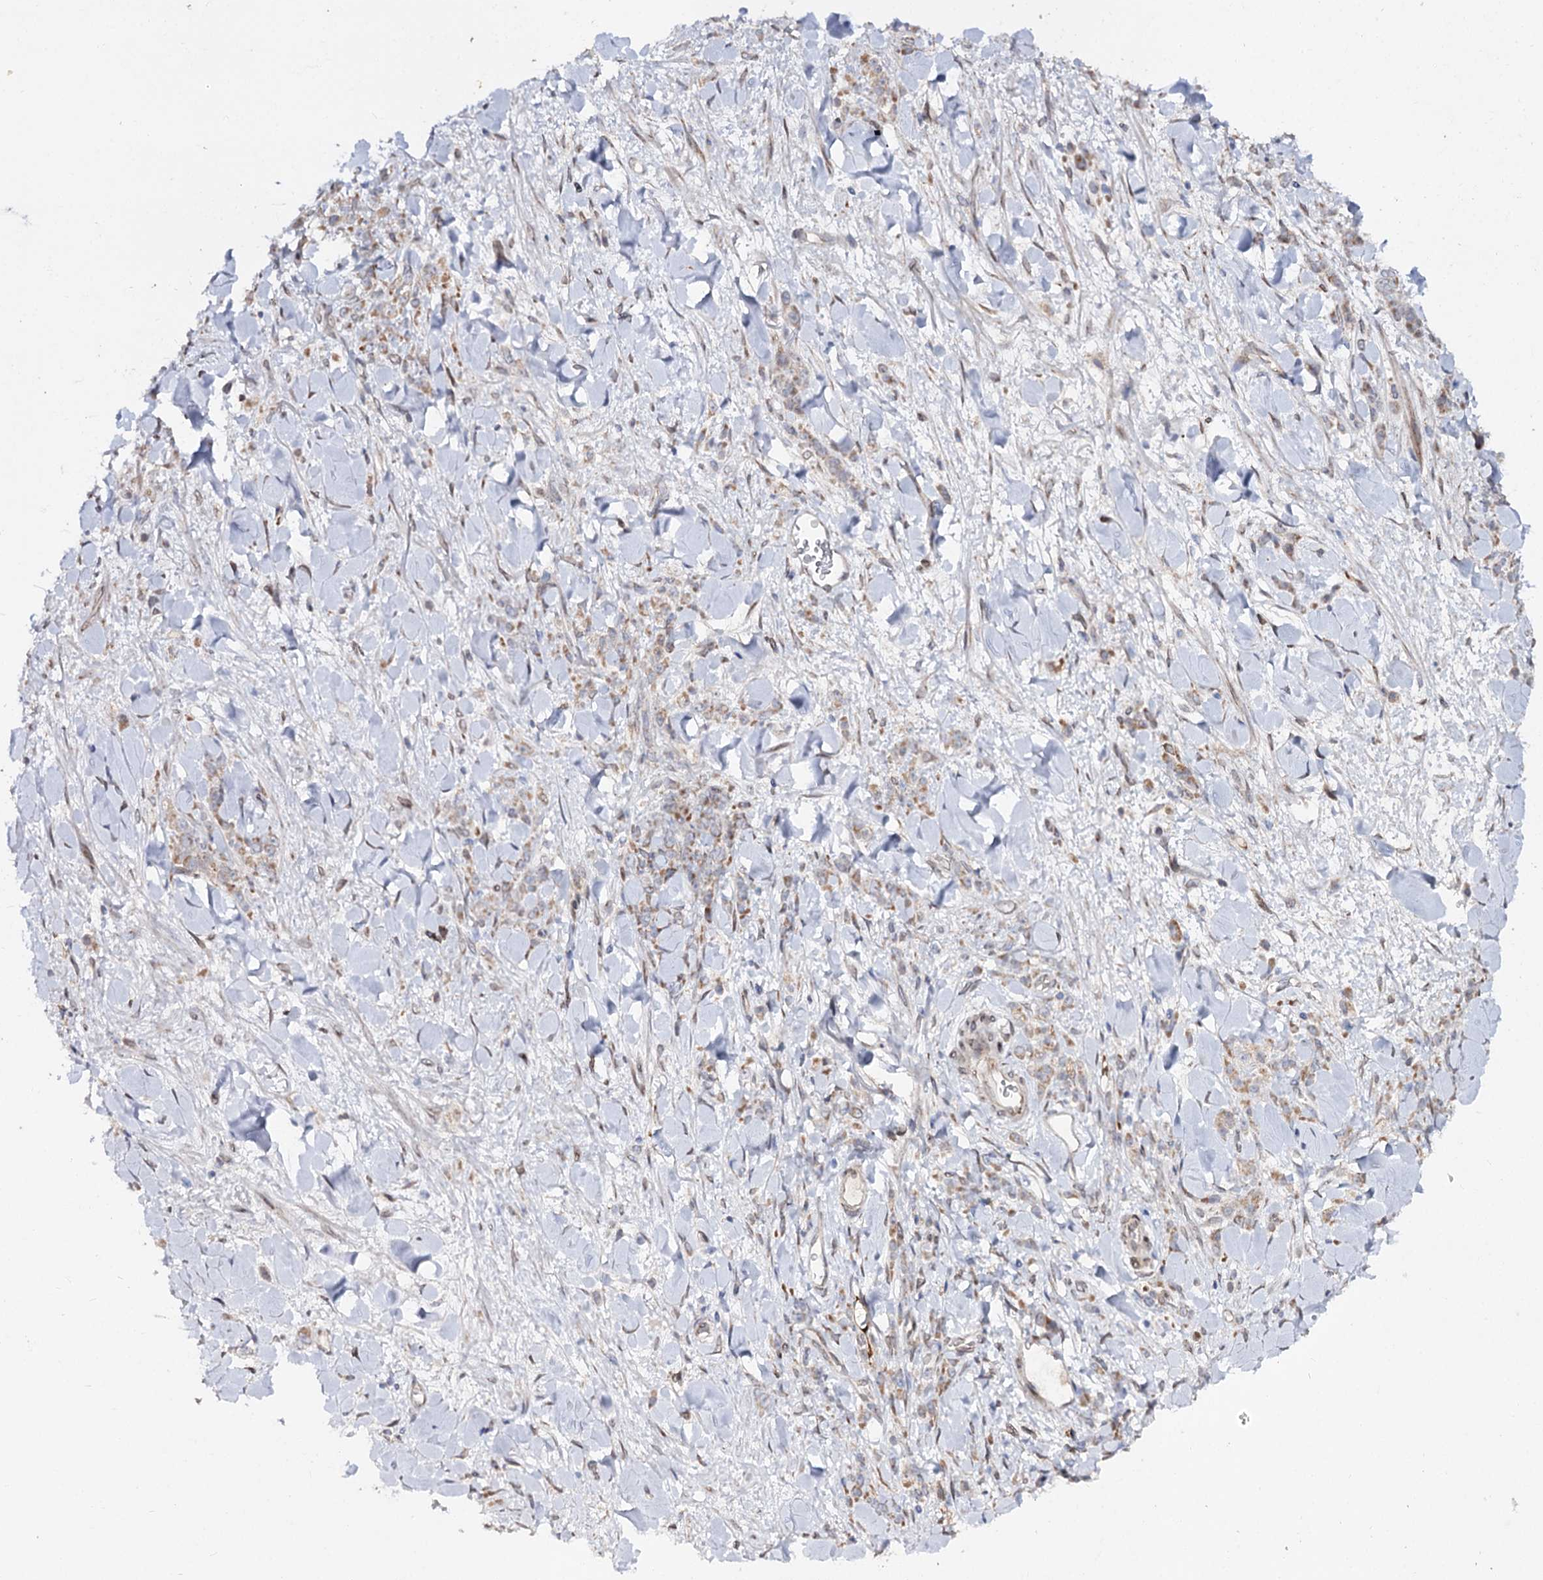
{"staining": {"intensity": "weak", "quantity": ">75%", "location": "cytoplasmic/membranous"}, "tissue": "stomach cancer", "cell_type": "Tumor cells", "image_type": "cancer", "snomed": [{"axis": "morphology", "description": "Normal tissue, NOS"}, {"axis": "morphology", "description": "Adenocarcinoma, NOS"}, {"axis": "topography", "description": "Stomach"}], "caption": "Stomach cancer (adenocarcinoma) was stained to show a protein in brown. There is low levels of weak cytoplasmic/membranous positivity in about >75% of tumor cells.", "gene": "C11orf80", "patient": {"sex": "male", "age": 82}}